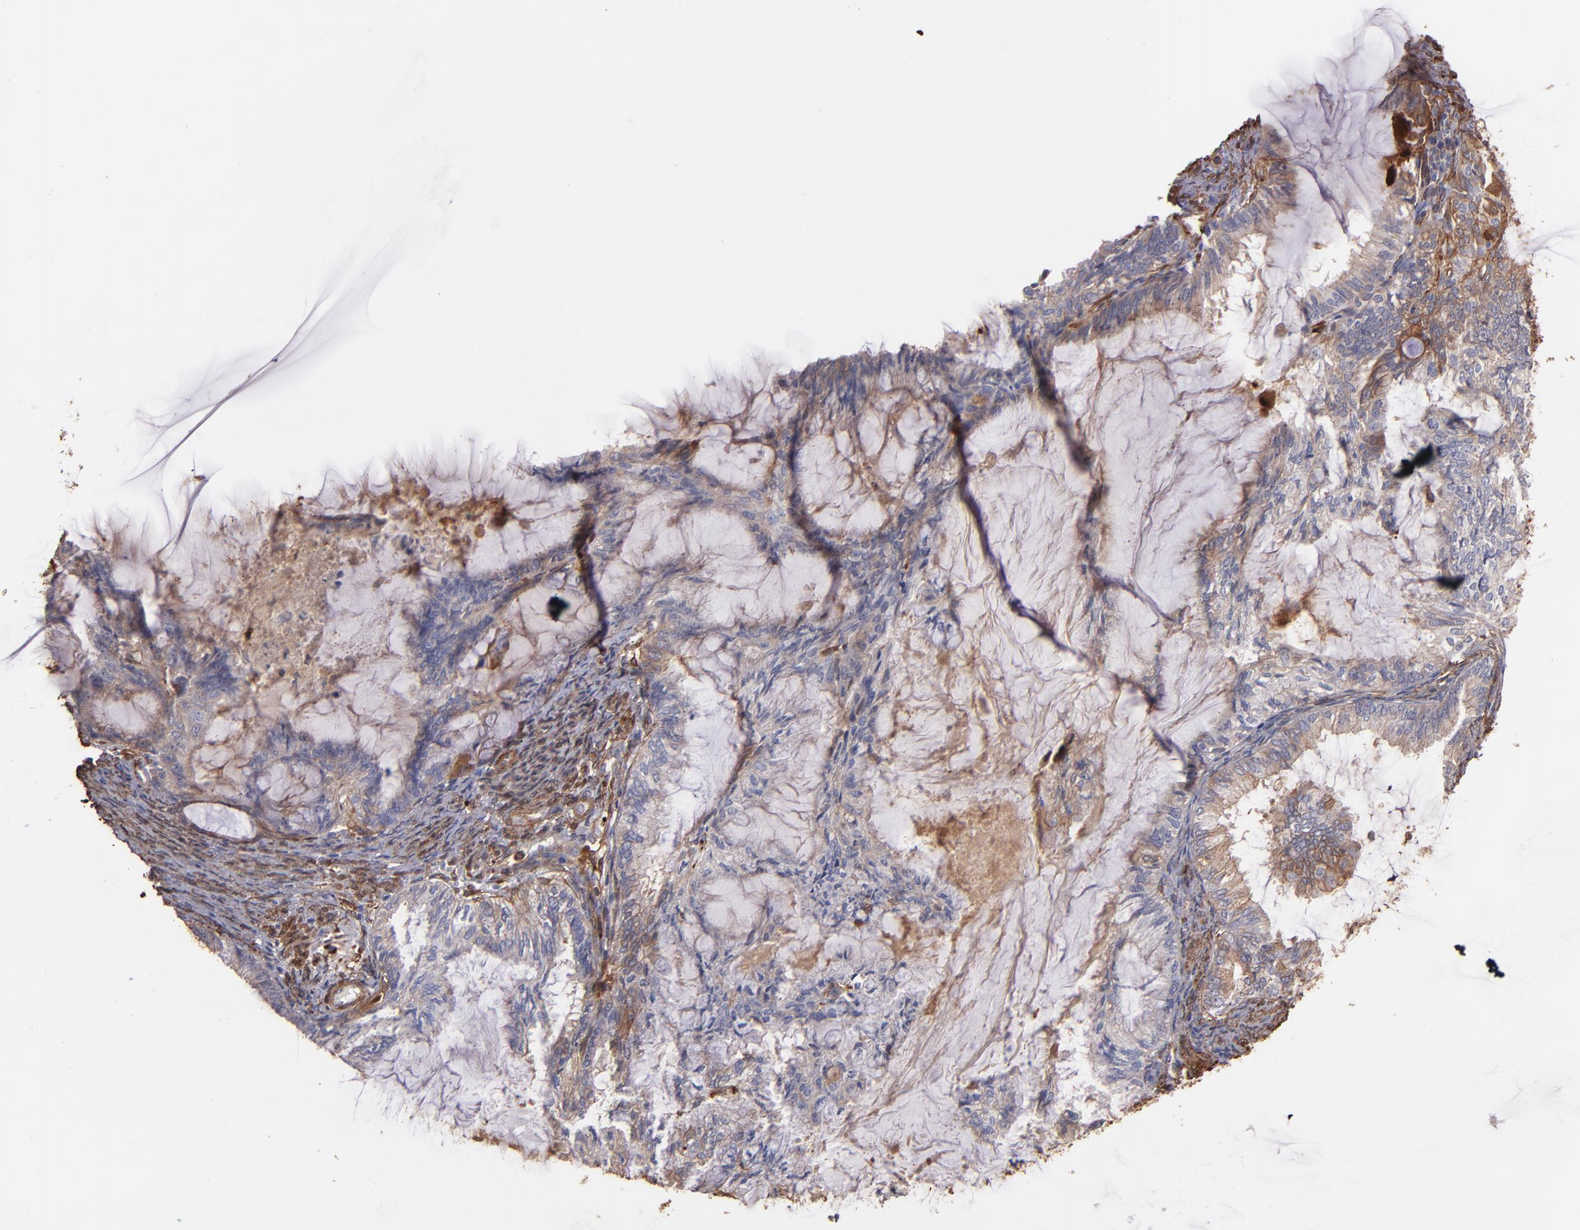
{"staining": {"intensity": "weak", "quantity": "25%-75%", "location": "cytoplasmic/membranous"}, "tissue": "endometrial cancer", "cell_type": "Tumor cells", "image_type": "cancer", "snomed": [{"axis": "morphology", "description": "Adenocarcinoma, NOS"}, {"axis": "topography", "description": "Endometrium"}], "caption": "About 25%-75% of tumor cells in human endometrial cancer (adenocarcinoma) demonstrate weak cytoplasmic/membranous protein staining as visualized by brown immunohistochemical staining.", "gene": "VCL", "patient": {"sex": "female", "age": 86}}